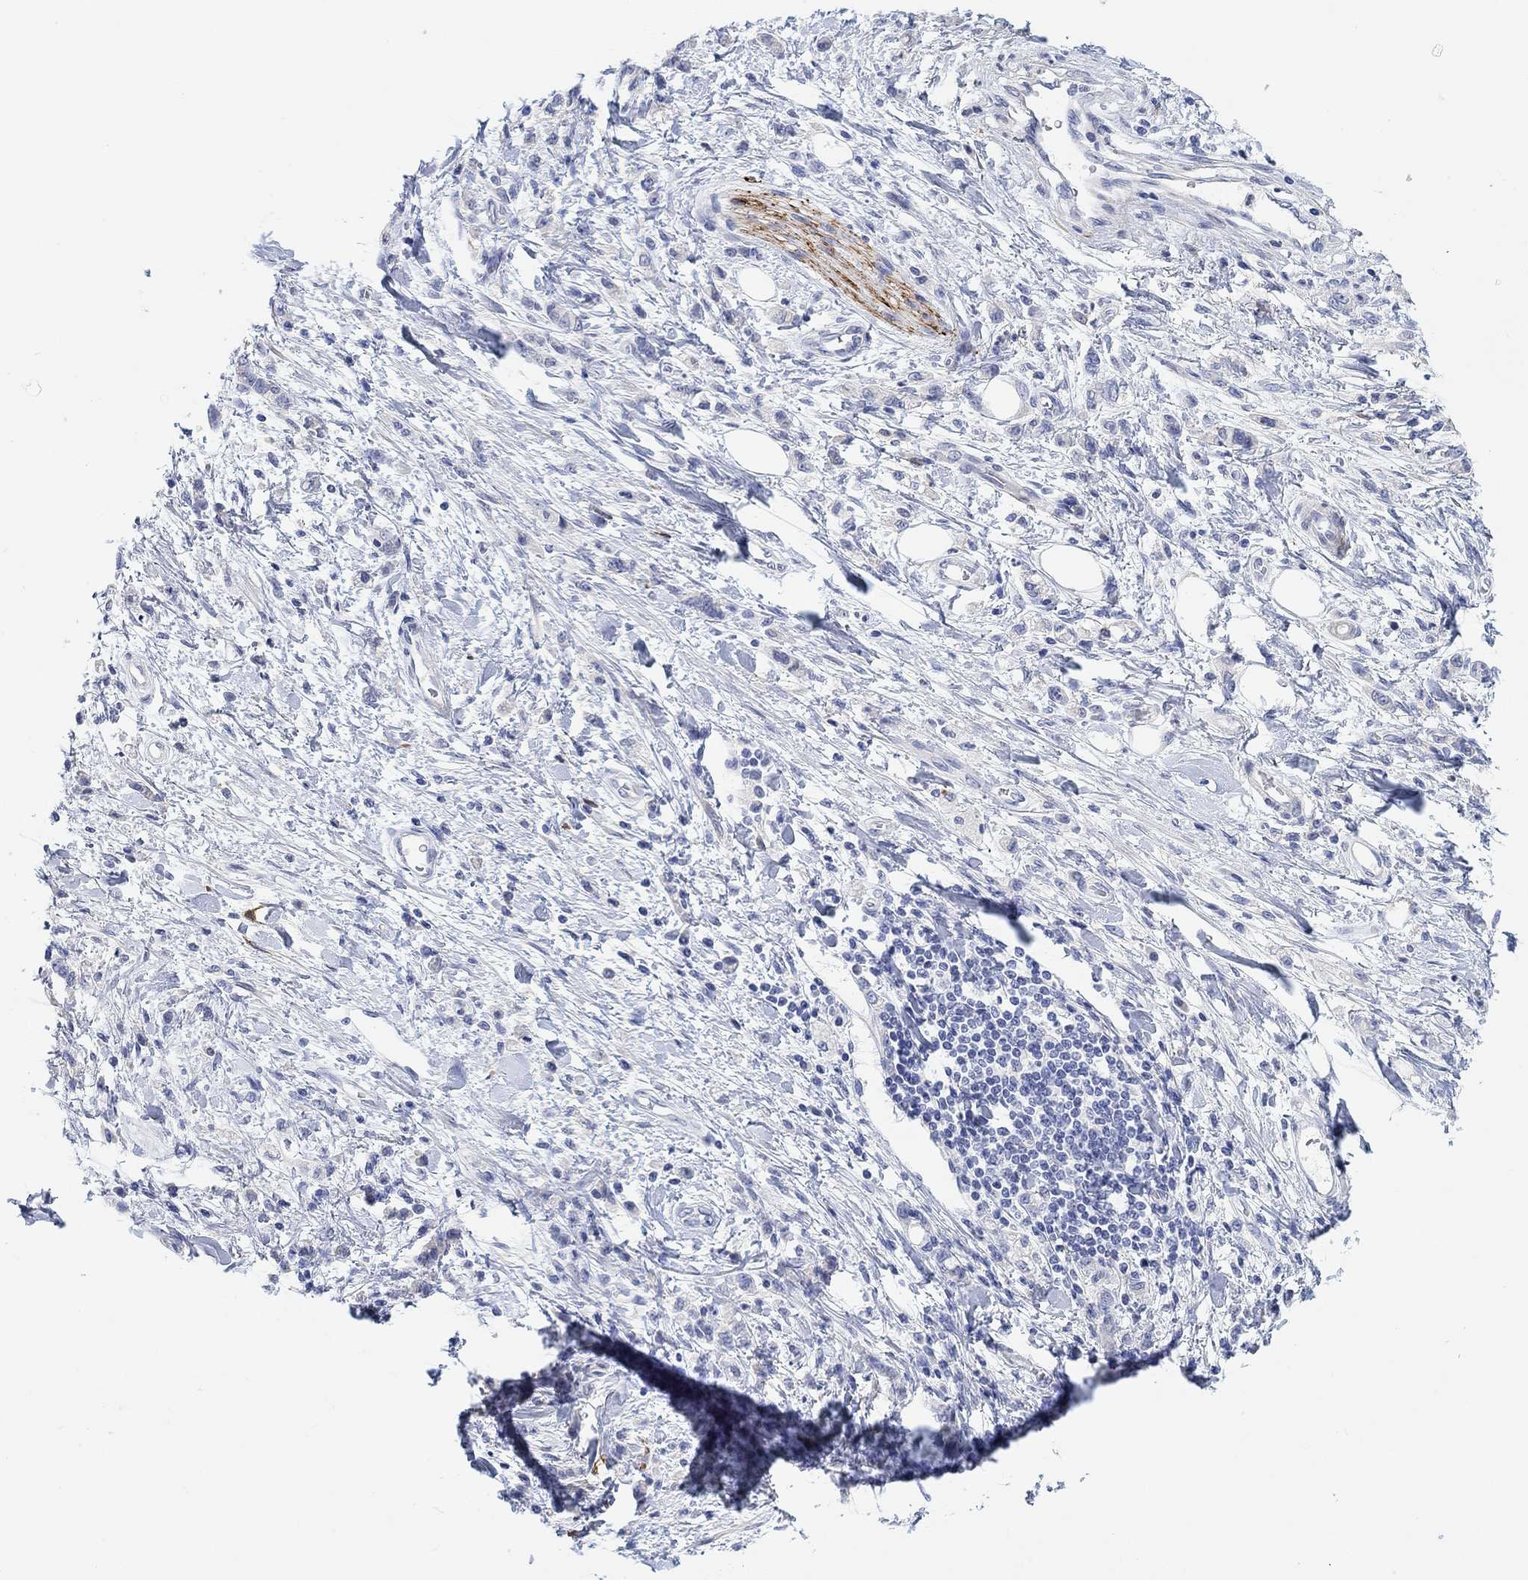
{"staining": {"intensity": "negative", "quantity": "none", "location": "none"}, "tissue": "stomach cancer", "cell_type": "Tumor cells", "image_type": "cancer", "snomed": [{"axis": "morphology", "description": "Adenocarcinoma, NOS"}, {"axis": "topography", "description": "Stomach"}], "caption": "Image shows no protein staining in tumor cells of stomach cancer tissue. The staining was performed using DAB (3,3'-diaminobenzidine) to visualize the protein expression in brown, while the nuclei were stained in blue with hematoxylin (Magnification: 20x).", "gene": "VAT1L", "patient": {"sex": "male", "age": 77}}